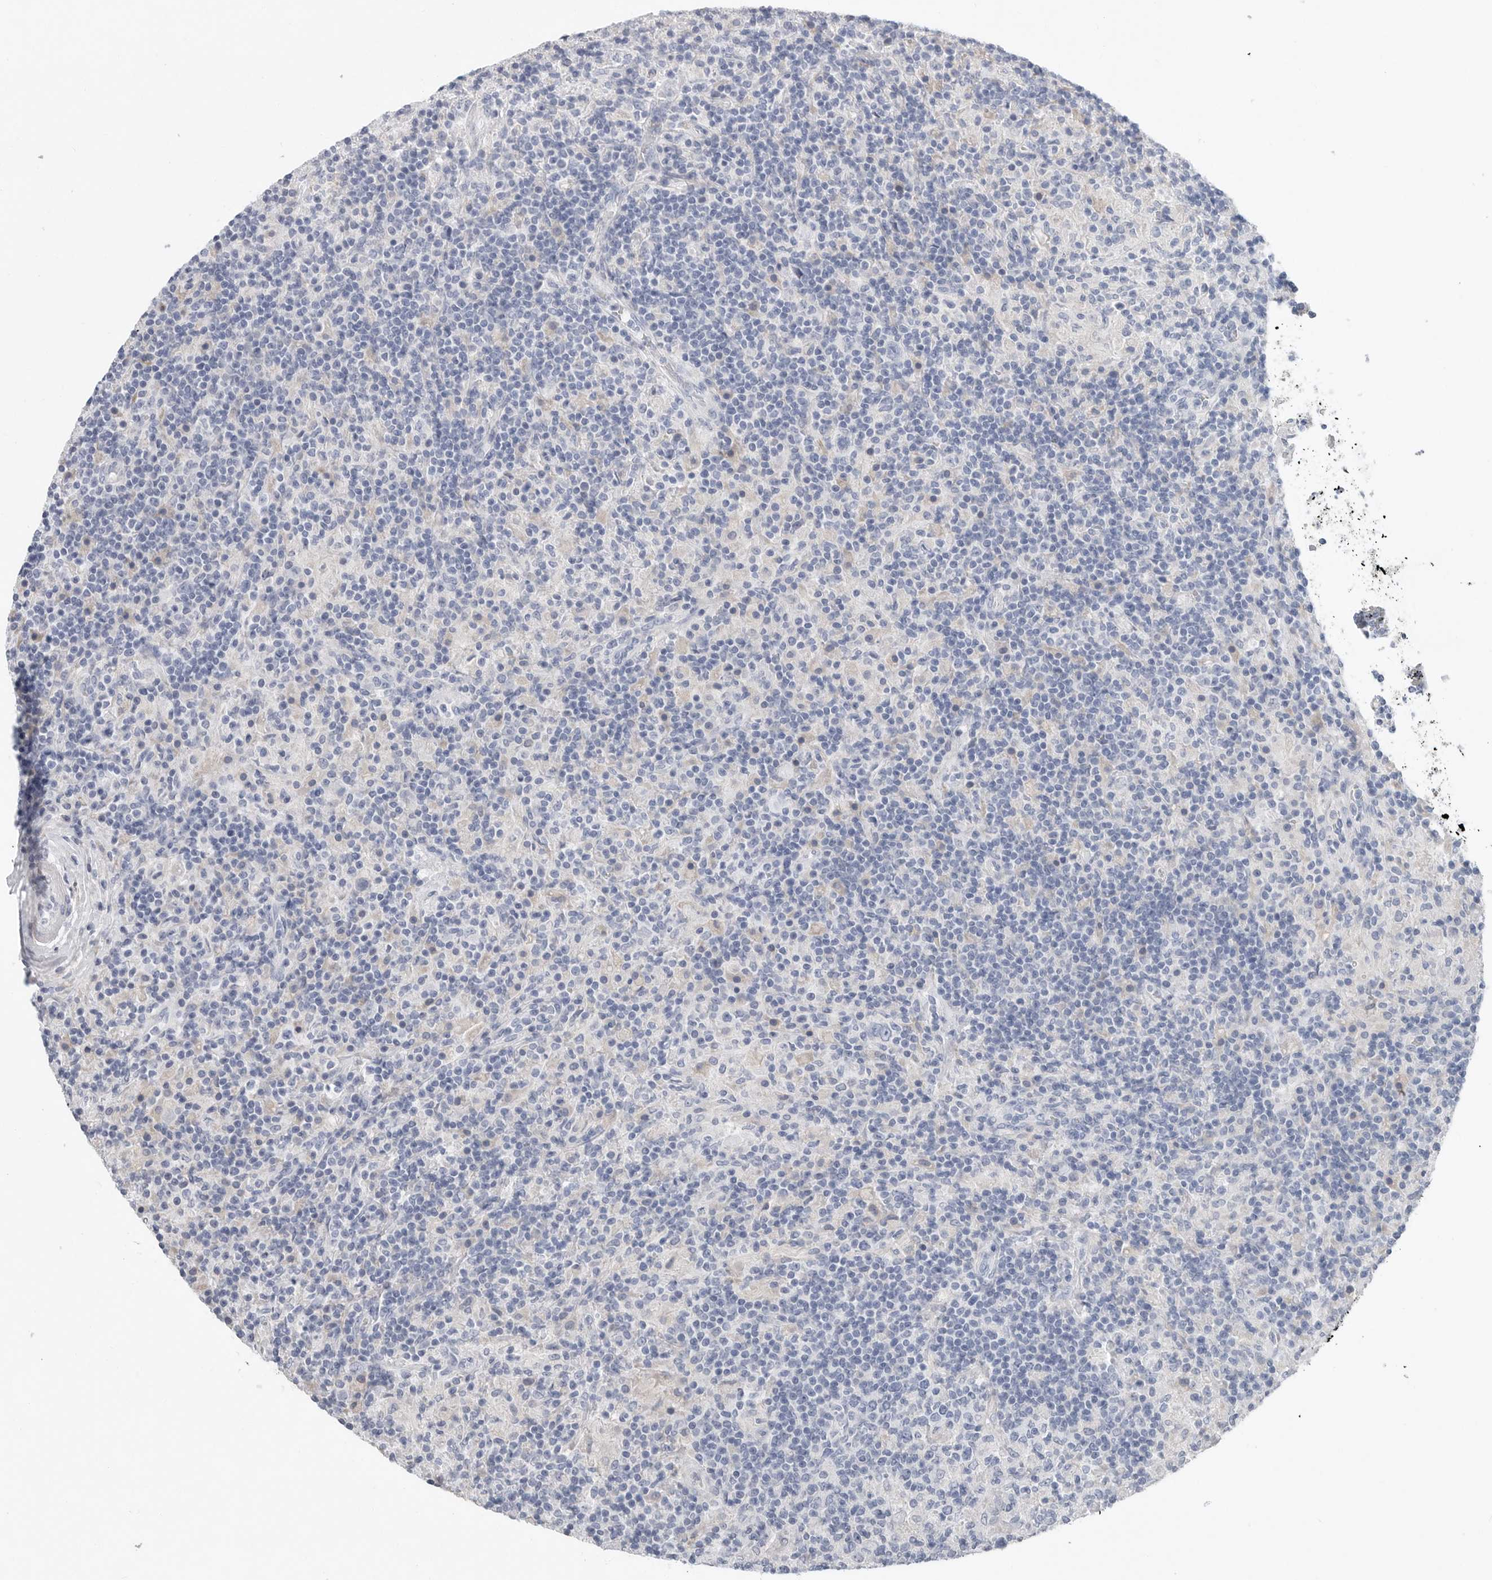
{"staining": {"intensity": "negative", "quantity": "none", "location": "none"}, "tissue": "lymphoma", "cell_type": "Tumor cells", "image_type": "cancer", "snomed": [{"axis": "morphology", "description": "Hodgkin's disease, NOS"}, {"axis": "topography", "description": "Lymph node"}], "caption": "Lymphoma stained for a protein using immunohistochemistry (IHC) shows no expression tumor cells.", "gene": "CAMK2B", "patient": {"sex": "male", "age": 70}}